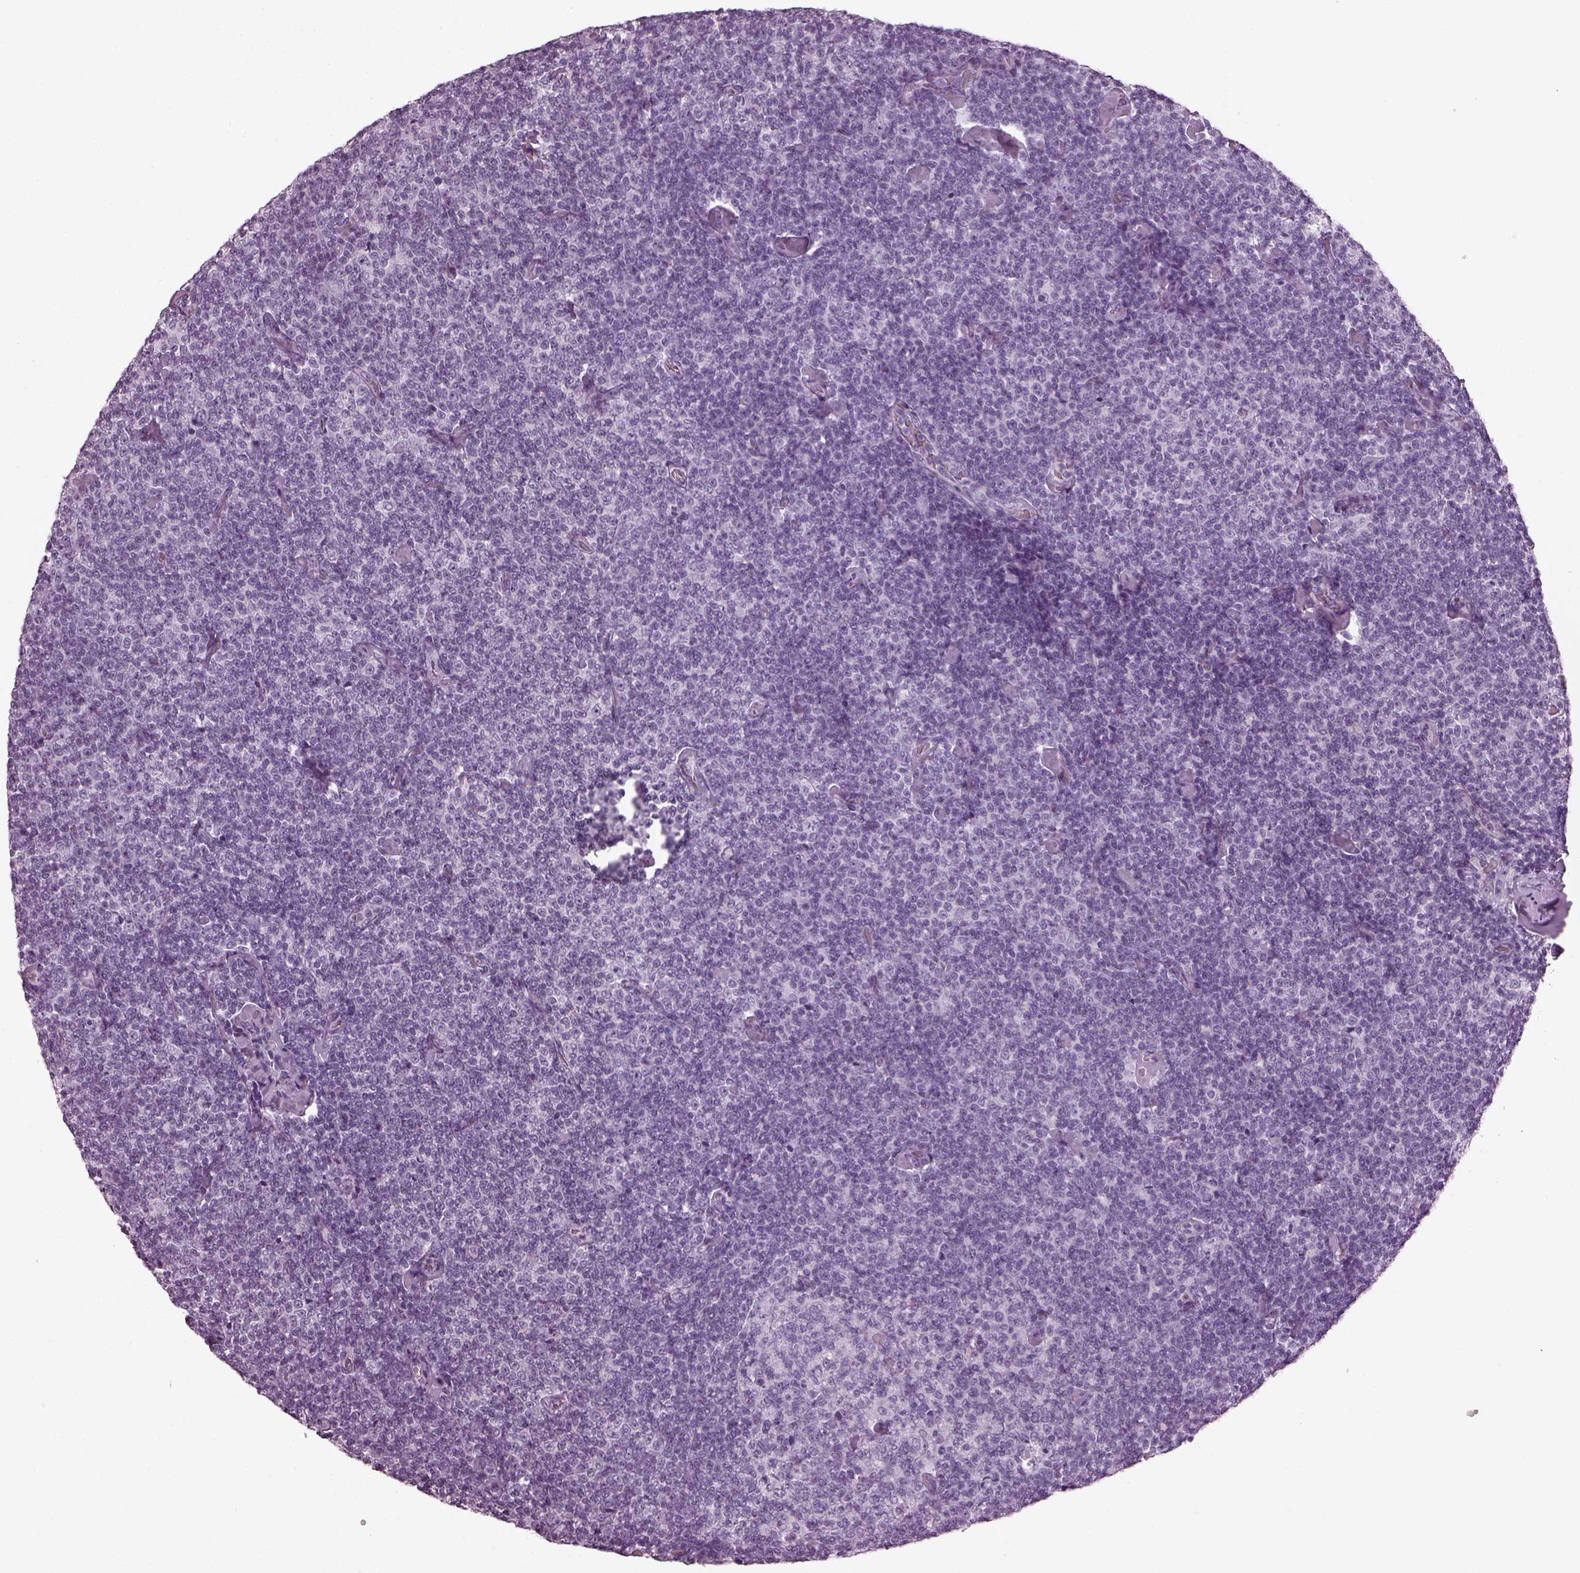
{"staining": {"intensity": "negative", "quantity": "none", "location": "none"}, "tissue": "lymphoma", "cell_type": "Tumor cells", "image_type": "cancer", "snomed": [{"axis": "morphology", "description": "Malignant lymphoma, non-Hodgkin's type, Low grade"}, {"axis": "topography", "description": "Lymph node"}], "caption": "Low-grade malignant lymphoma, non-Hodgkin's type was stained to show a protein in brown. There is no significant staining in tumor cells. The staining is performed using DAB (3,3'-diaminobenzidine) brown chromogen with nuclei counter-stained in using hematoxylin.", "gene": "PDC", "patient": {"sex": "male", "age": 81}}